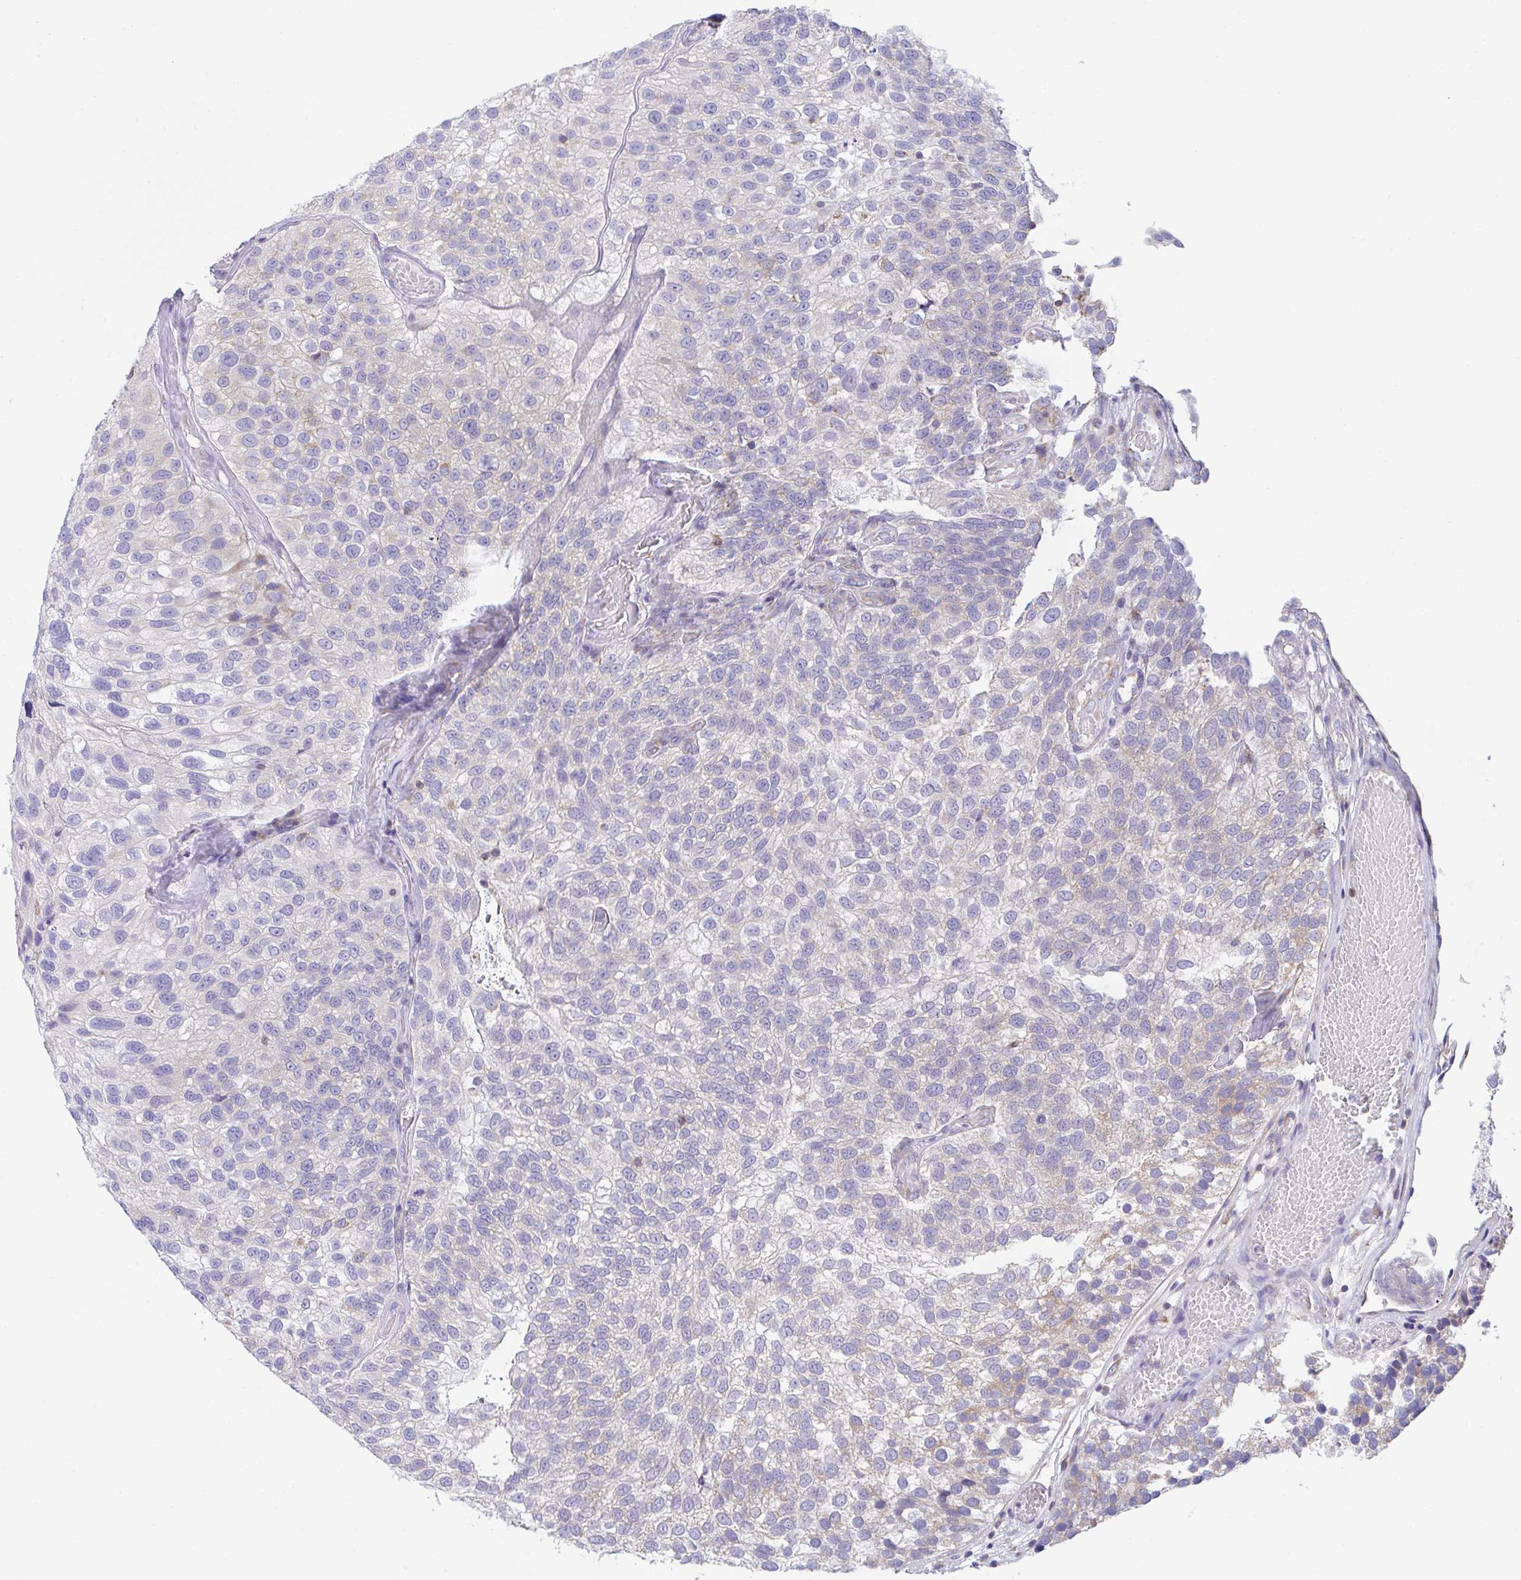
{"staining": {"intensity": "negative", "quantity": "none", "location": "none"}, "tissue": "urothelial cancer", "cell_type": "Tumor cells", "image_type": "cancer", "snomed": [{"axis": "morphology", "description": "Urothelial carcinoma, NOS"}, {"axis": "topography", "description": "Urinary bladder"}], "caption": "Immunohistochemistry (IHC) image of neoplastic tissue: human urothelial cancer stained with DAB (3,3'-diaminobenzidine) demonstrates no significant protein expression in tumor cells. (DAB (3,3'-diaminobenzidine) IHC visualized using brightfield microscopy, high magnification).", "gene": "MIA3", "patient": {"sex": "male", "age": 87}}